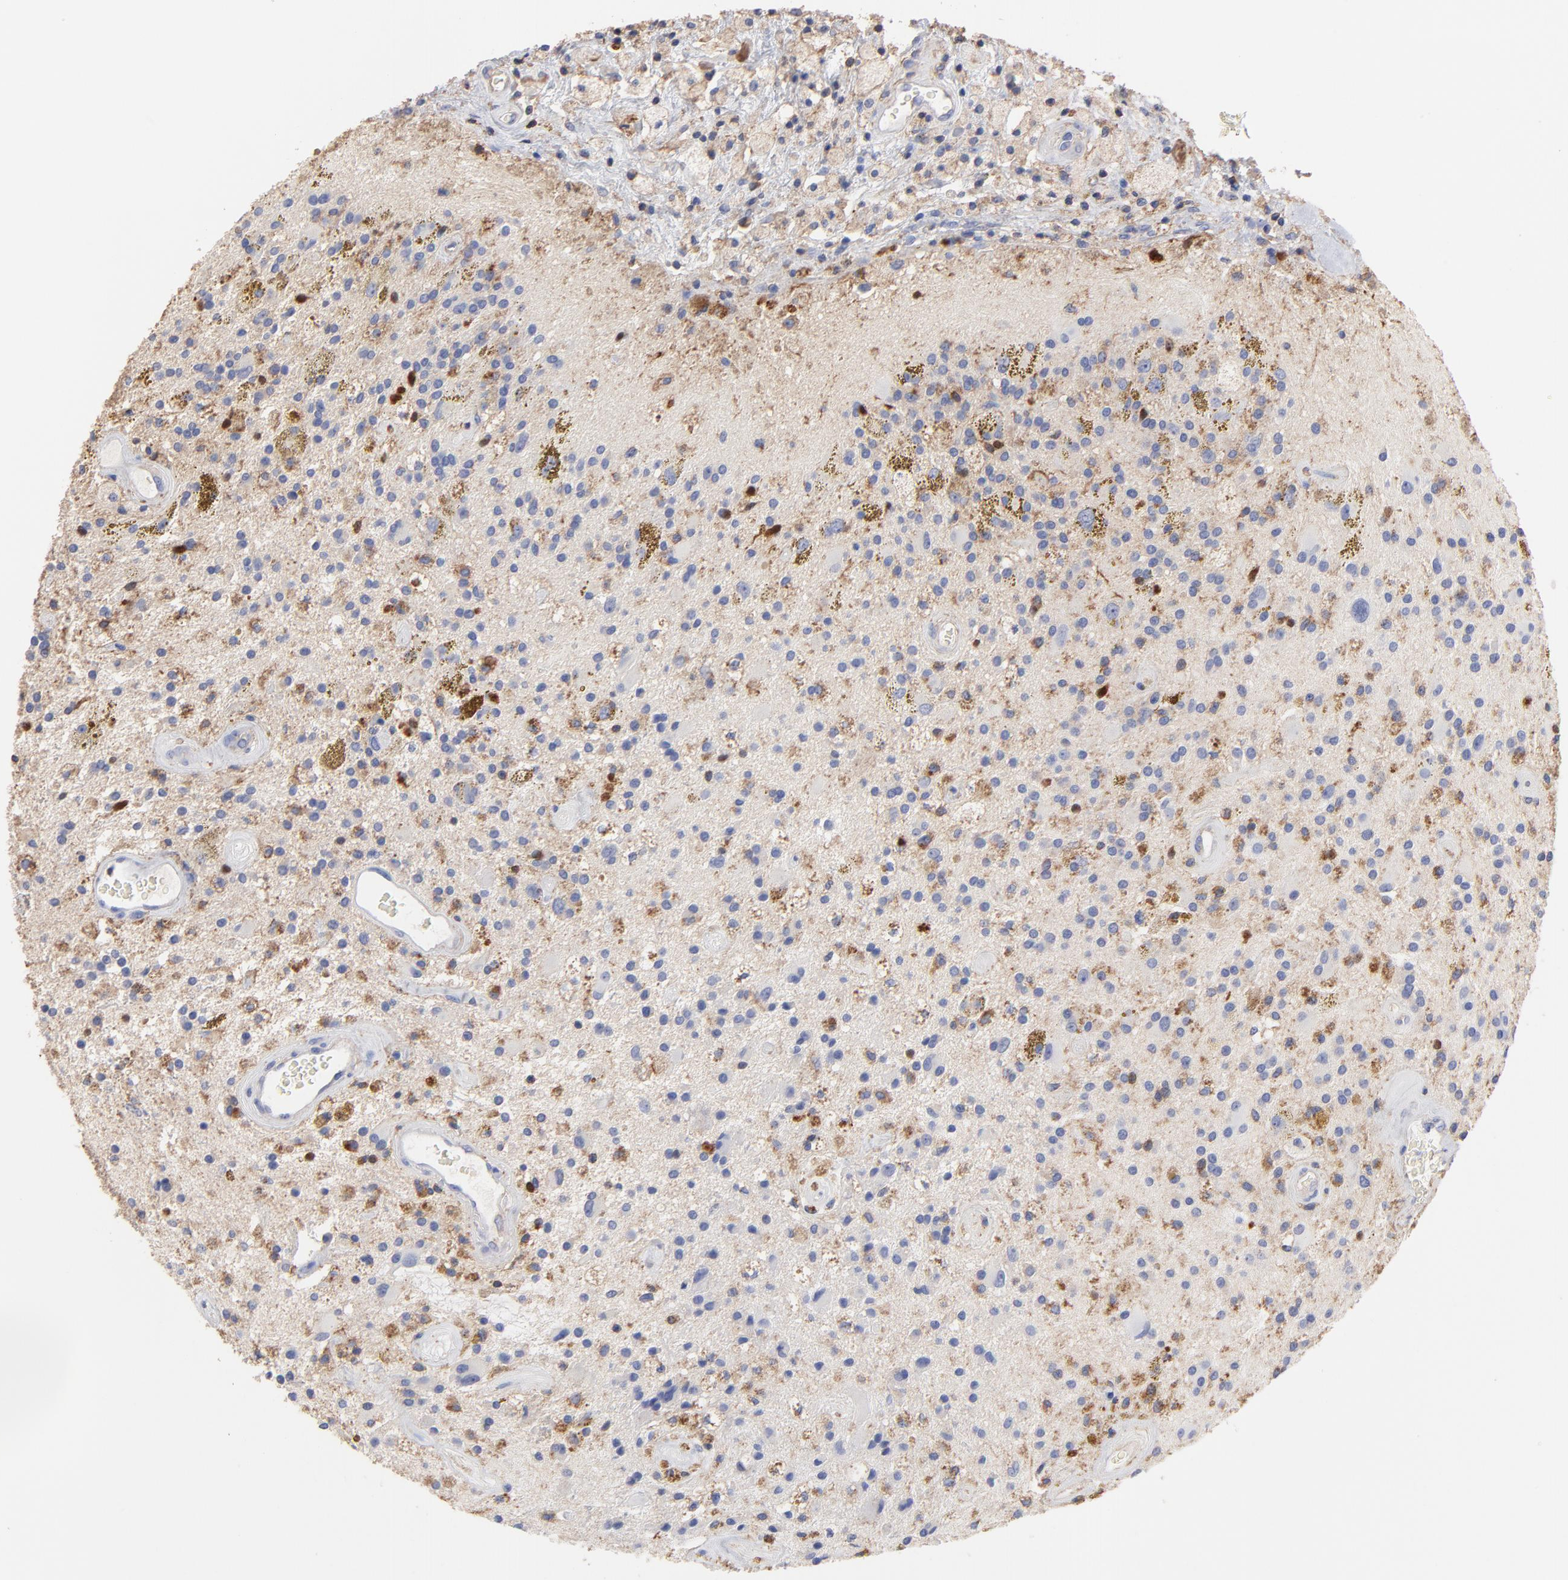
{"staining": {"intensity": "weak", "quantity": "25%-75%", "location": "cytoplasmic/membranous"}, "tissue": "glioma", "cell_type": "Tumor cells", "image_type": "cancer", "snomed": [{"axis": "morphology", "description": "Glioma, malignant, Low grade"}, {"axis": "topography", "description": "Brain"}], "caption": "Weak cytoplasmic/membranous positivity for a protein is appreciated in about 25%-75% of tumor cells of malignant low-grade glioma using immunohistochemistry (IHC).", "gene": "ASL", "patient": {"sex": "male", "age": 58}}